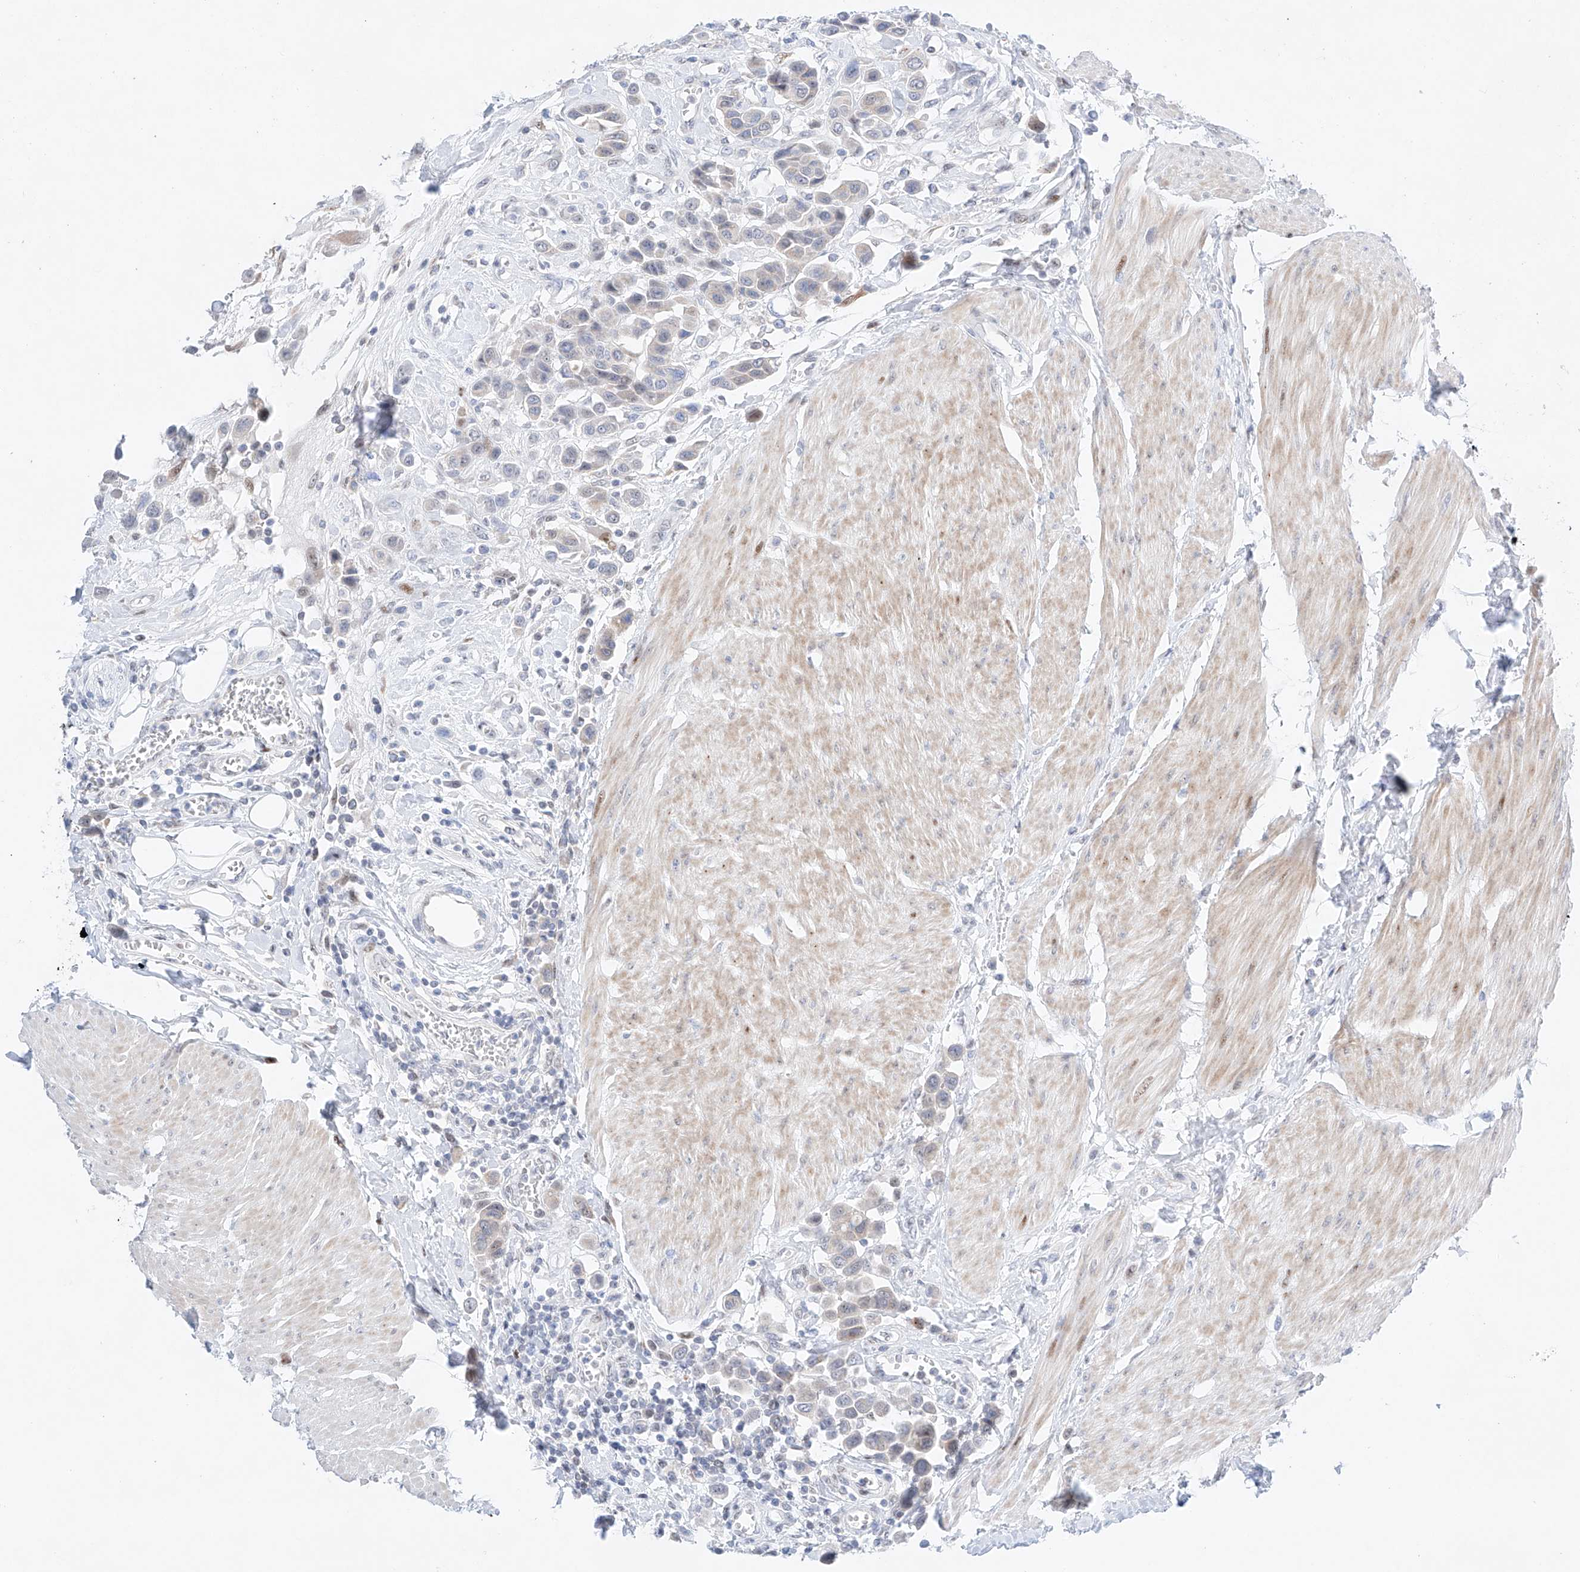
{"staining": {"intensity": "negative", "quantity": "none", "location": "none"}, "tissue": "urothelial cancer", "cell_type": "Tumor cells", "image_type": "cancer", "snomed": [{"axis": "morphology", "description": "Urothelial carcinoma, High grade"}, {"axis": "topography", "description": "Urinary bladder"}], "caption": "High-grade urothelial carcinoma stained for a protein using immunohistochemistry shows no staining tumor cells.", "gene": "NT5C3B", "patient": {"sex": "male", "age": 50}}